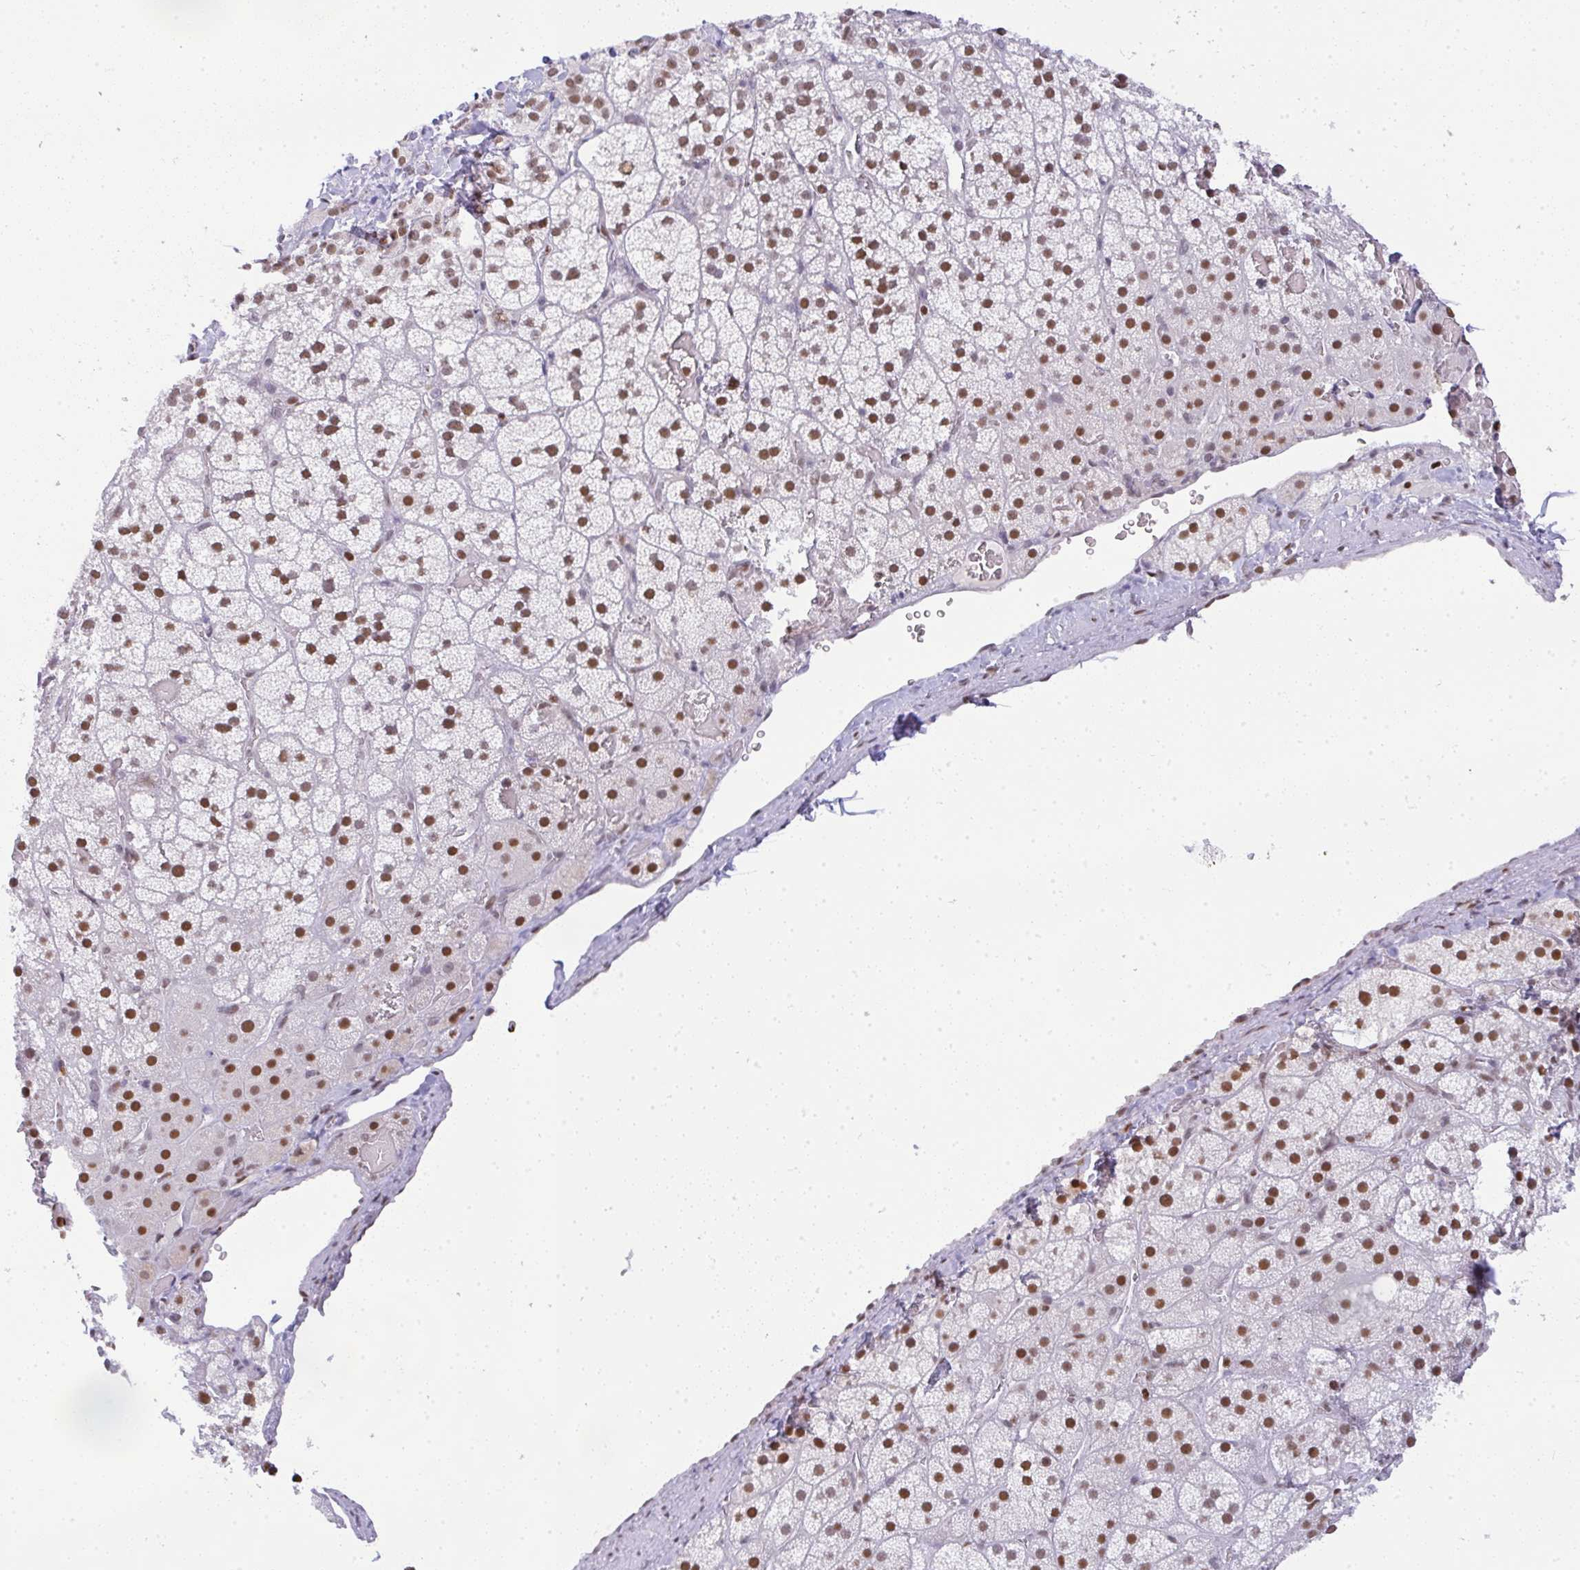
{"staining": {"intensity": "moderate", "quantity": ">75%", "location": "nuclear"}, "tissue": "adrenal gland", "cell_type": "Glandular cells", "image_type": "normal", "snomed": [{"axis": "morphology", "description": "Normal tissue, NOS"}, {"axis": "topography", "description": "Adrenal gland"}], "caption": "IHC staining of benign adrenal gland, which shows medium levels of moderate nuclear expression in approximately >75% of glandular cells indicating moderate nuclear protein staining. The staining was performed using DAB (3,3'-diaminobenzidine) (brown) for protein detection and nuclei were counterstained in hematoxylin (blue).", "gene": "BBX", "patient": {"sex": "male", "age": 57}}